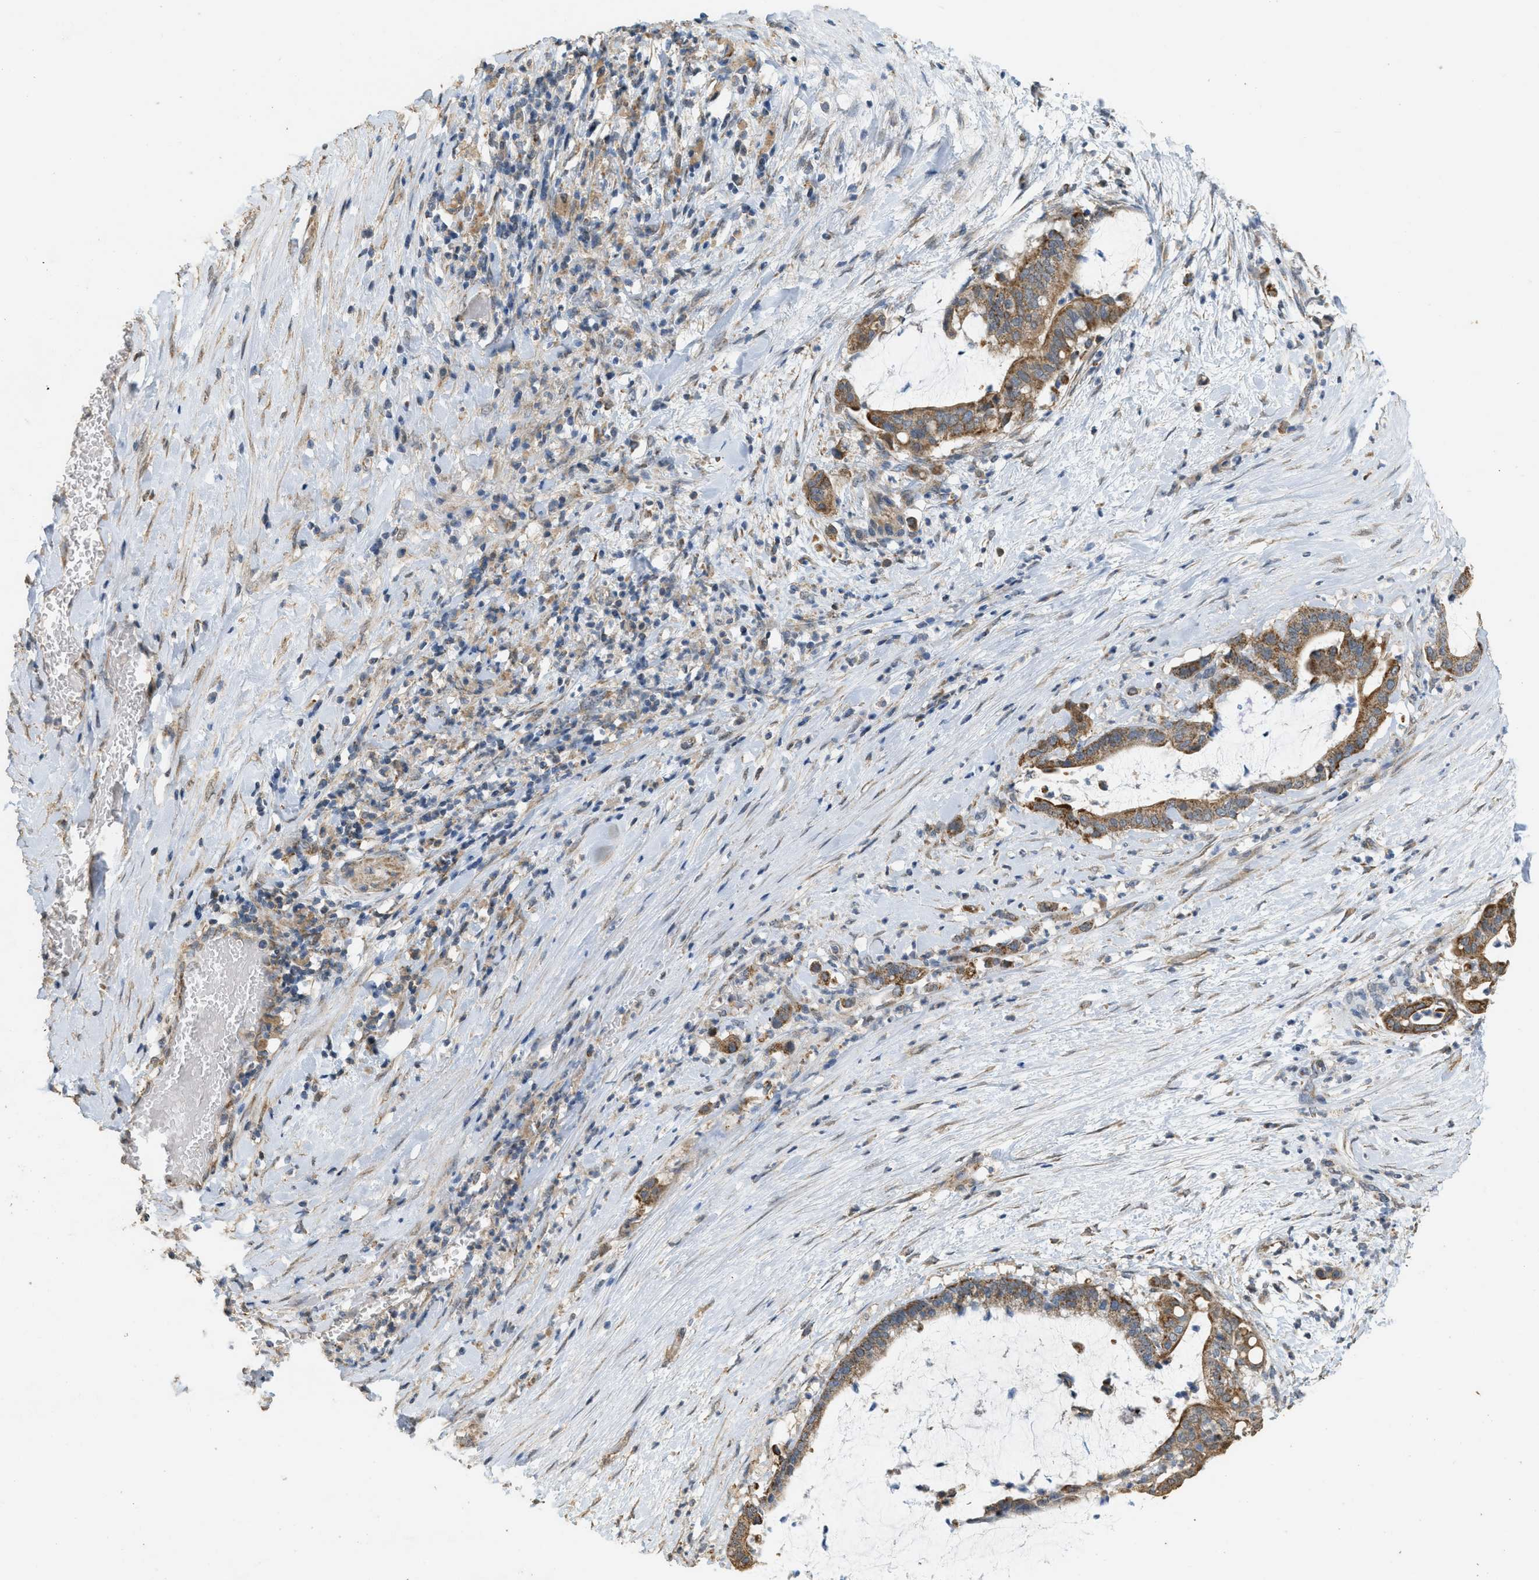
{"staining": {"intensity": "moderate", "quantity": ">75%", "location": "cytoplasmic/membranous"}, "tissue": "pancreatic cancer", "cell_type": "Tumor cells", "image_type": "cancer", "snomed": [{"axis": "morphology", "description": "Adenocarcinoma, NOS"}, {"axis": "topography", "description": "Pancreas"}], "caption": "The image displays a brown stain indicating the presence of a protein in the cytoplasmic/membranous of tumor cells in pancreatic adenocarcinoma.", "gene": "KCNA4", "patient": {"sex": "male", "age": 41}}